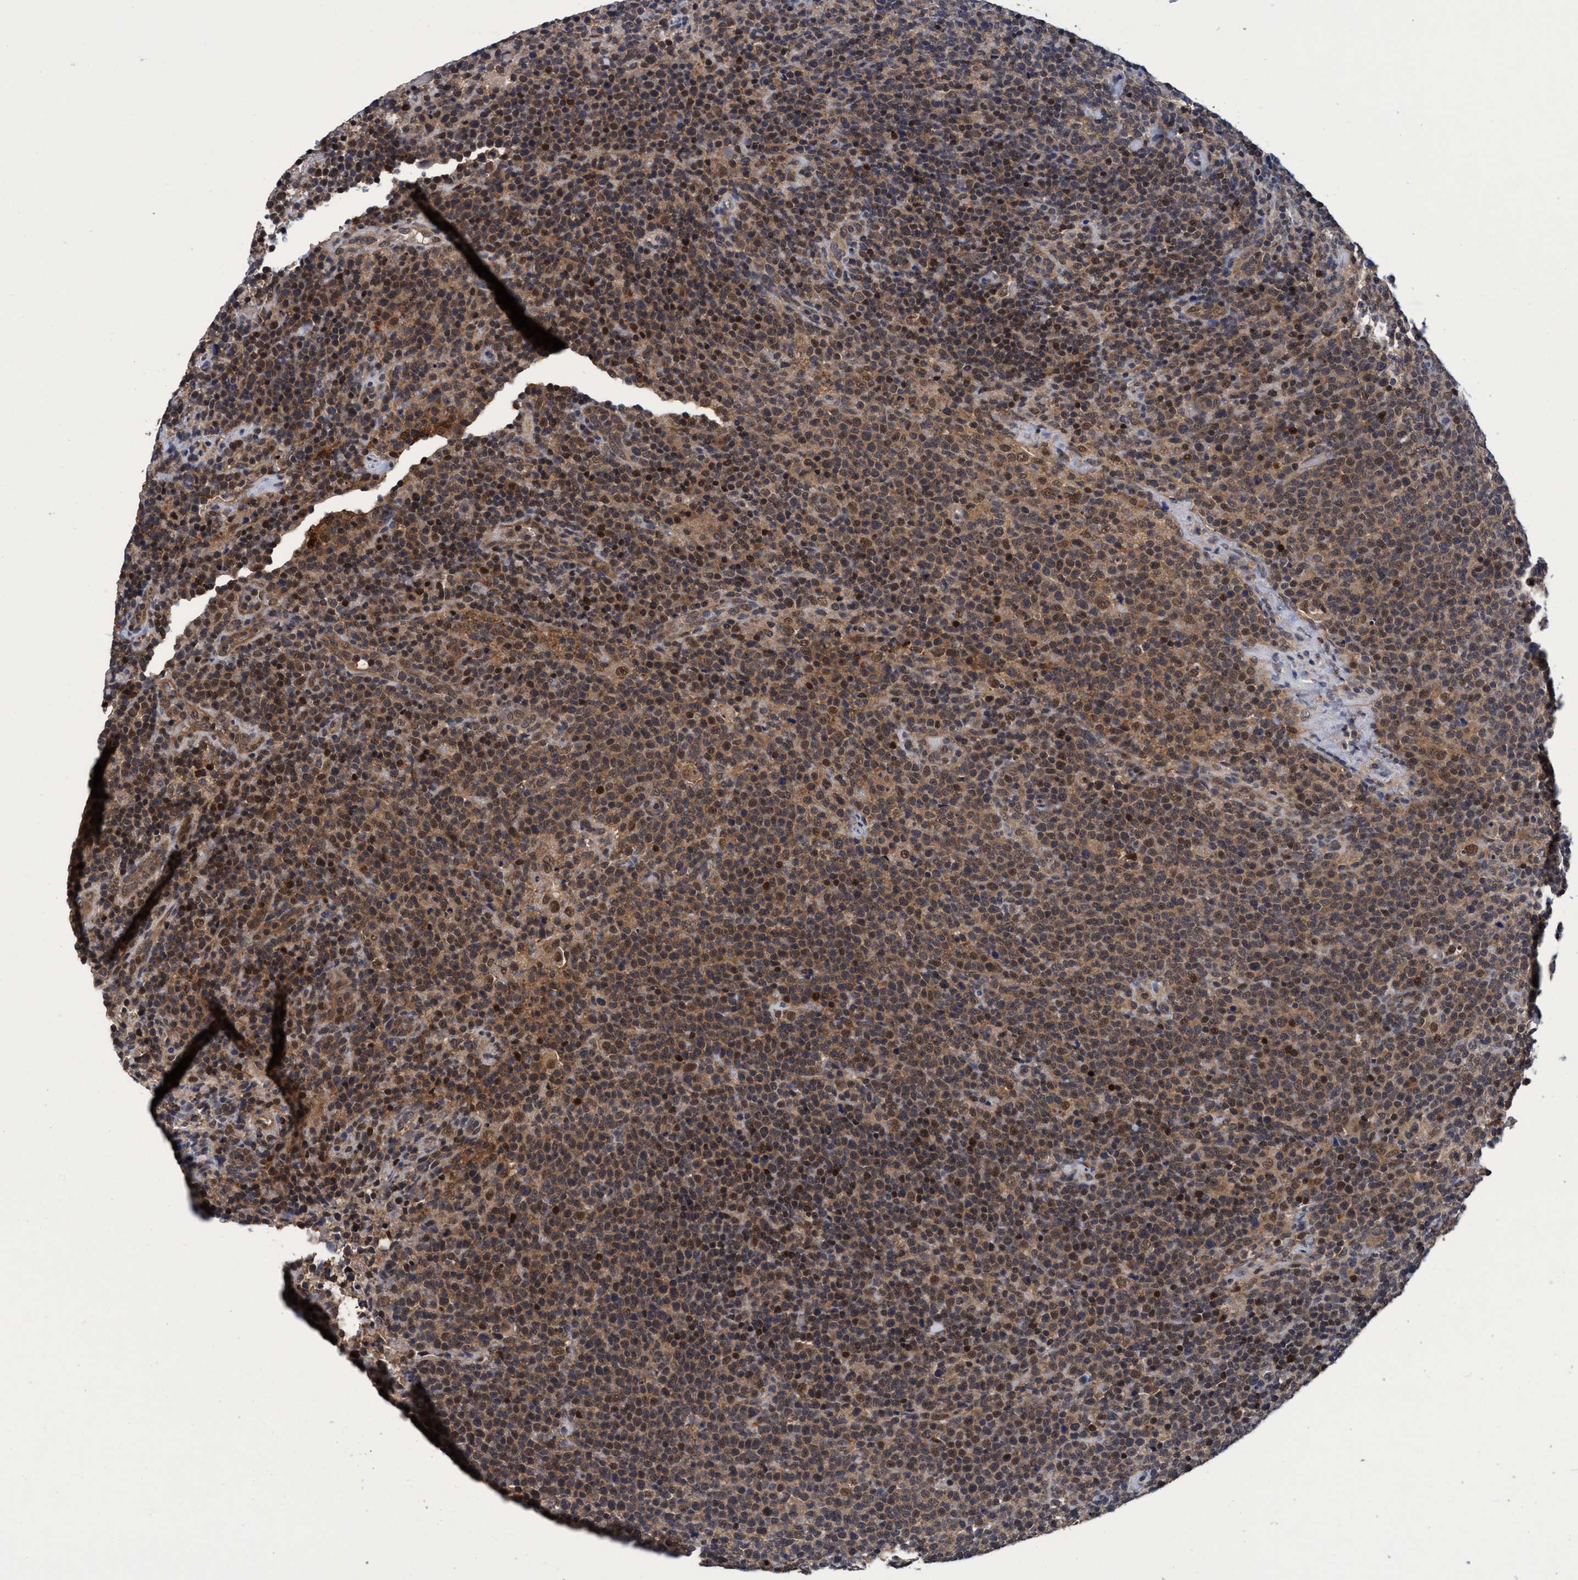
{"staining": {"intensity": "moderate", "quantity": ">75%", "location": "cytoplasmic/membranous,nuclear"}, "tissue": "lymphoma", "cell_type": "Tumor cells", "image_type": "cancer", "snomed": [{"axis": "morphology", "description": "Malignant lymphoma, non-Hodgkin's type, High grade"}, {"axis": "topography", "description": "Lymph node"}], "caption": "An IHC image of neoplastic tissue is shown. Protein staining in brown labels moderate cytoplasmic/membranous and nuclear positivity in high-grade malignant lymphoma, non-Hodgkin's type within tumor cells.", "gene": "PSMD12", "patient": {"sex": "male", "age": 61}}